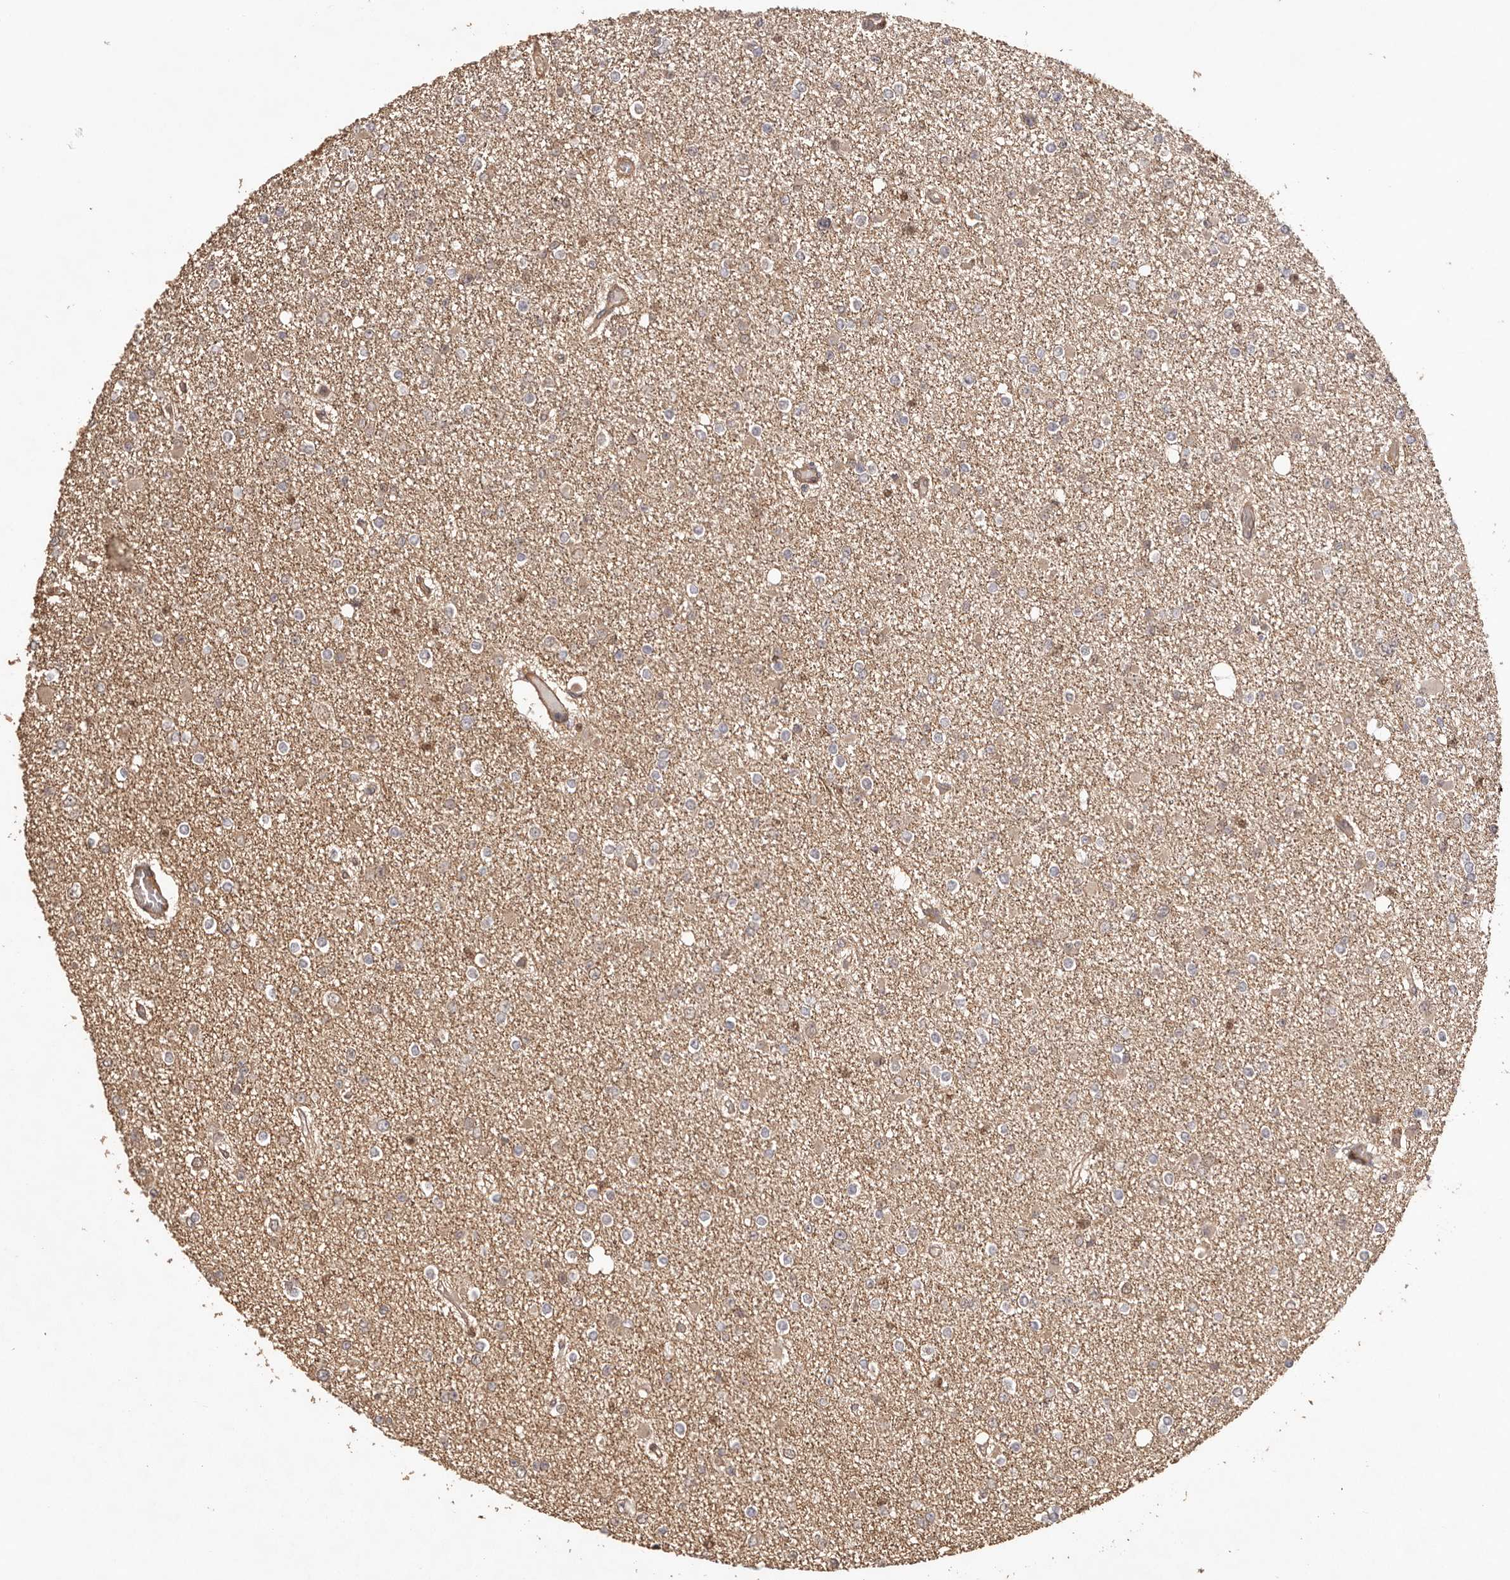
{"staining": {"intensity": "weak", "quantity": "<25%", "location": "cytoplasmic/membranous"}, "tissue": "glioma", "cell_type": "Tumor cells", "image_type": "cancer", "snomed": [{"axis": "morphology", "description": "Glioma, malignant, Low grade"}, {"axis": "topography", "description": "Brain"}], "caption": "Tumor cells show no significant staining in malignant glioma (low-grade). (Stains: DAB (3,3'-diaminobenzidine) IHC with hematoxylin counter stain, Microscopy: brightfield microscopy at high magnification).", "gene": "UBR2", "patient": {"sex": "female", "age": 22}}